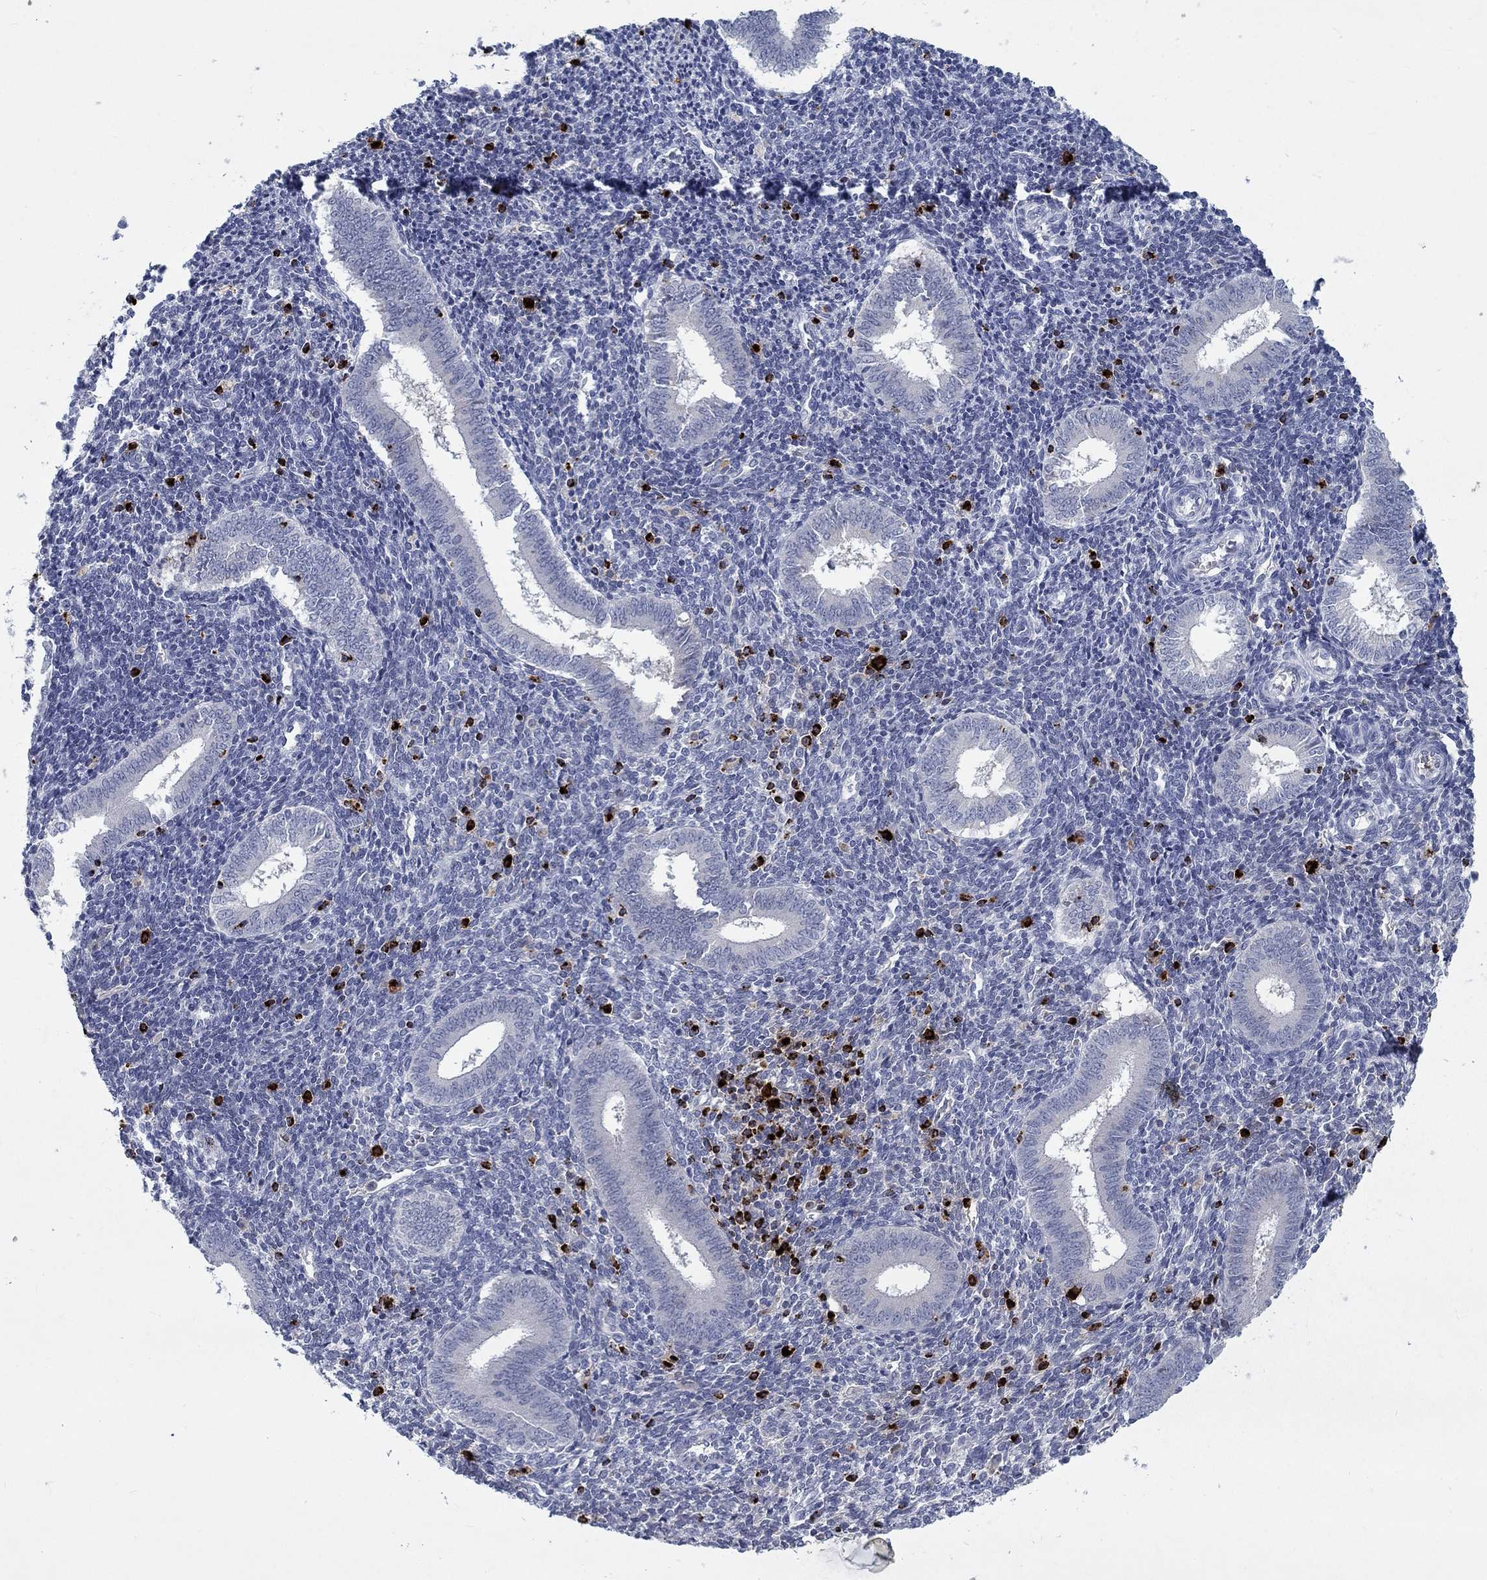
{"staining": {"intensity": "negative", "quantity": "none", "location": "none"}, "tissue": "endometrium", "cell_type": "Cells in endometrial stroma", "image_type": "normal", "snomed": [{"axis": "morphology", "description": "Normal tissue, NOS"}, {"axis": "topography", "description": "Endometrium"}], "caption": "A high-resolution photomicrograph shows IHC staining of benign endometrium, which exhibits no significant expression in cells in endometrial stroma.", "gene": "GZMA", "patient": {"sex": "female", "age": 25}}